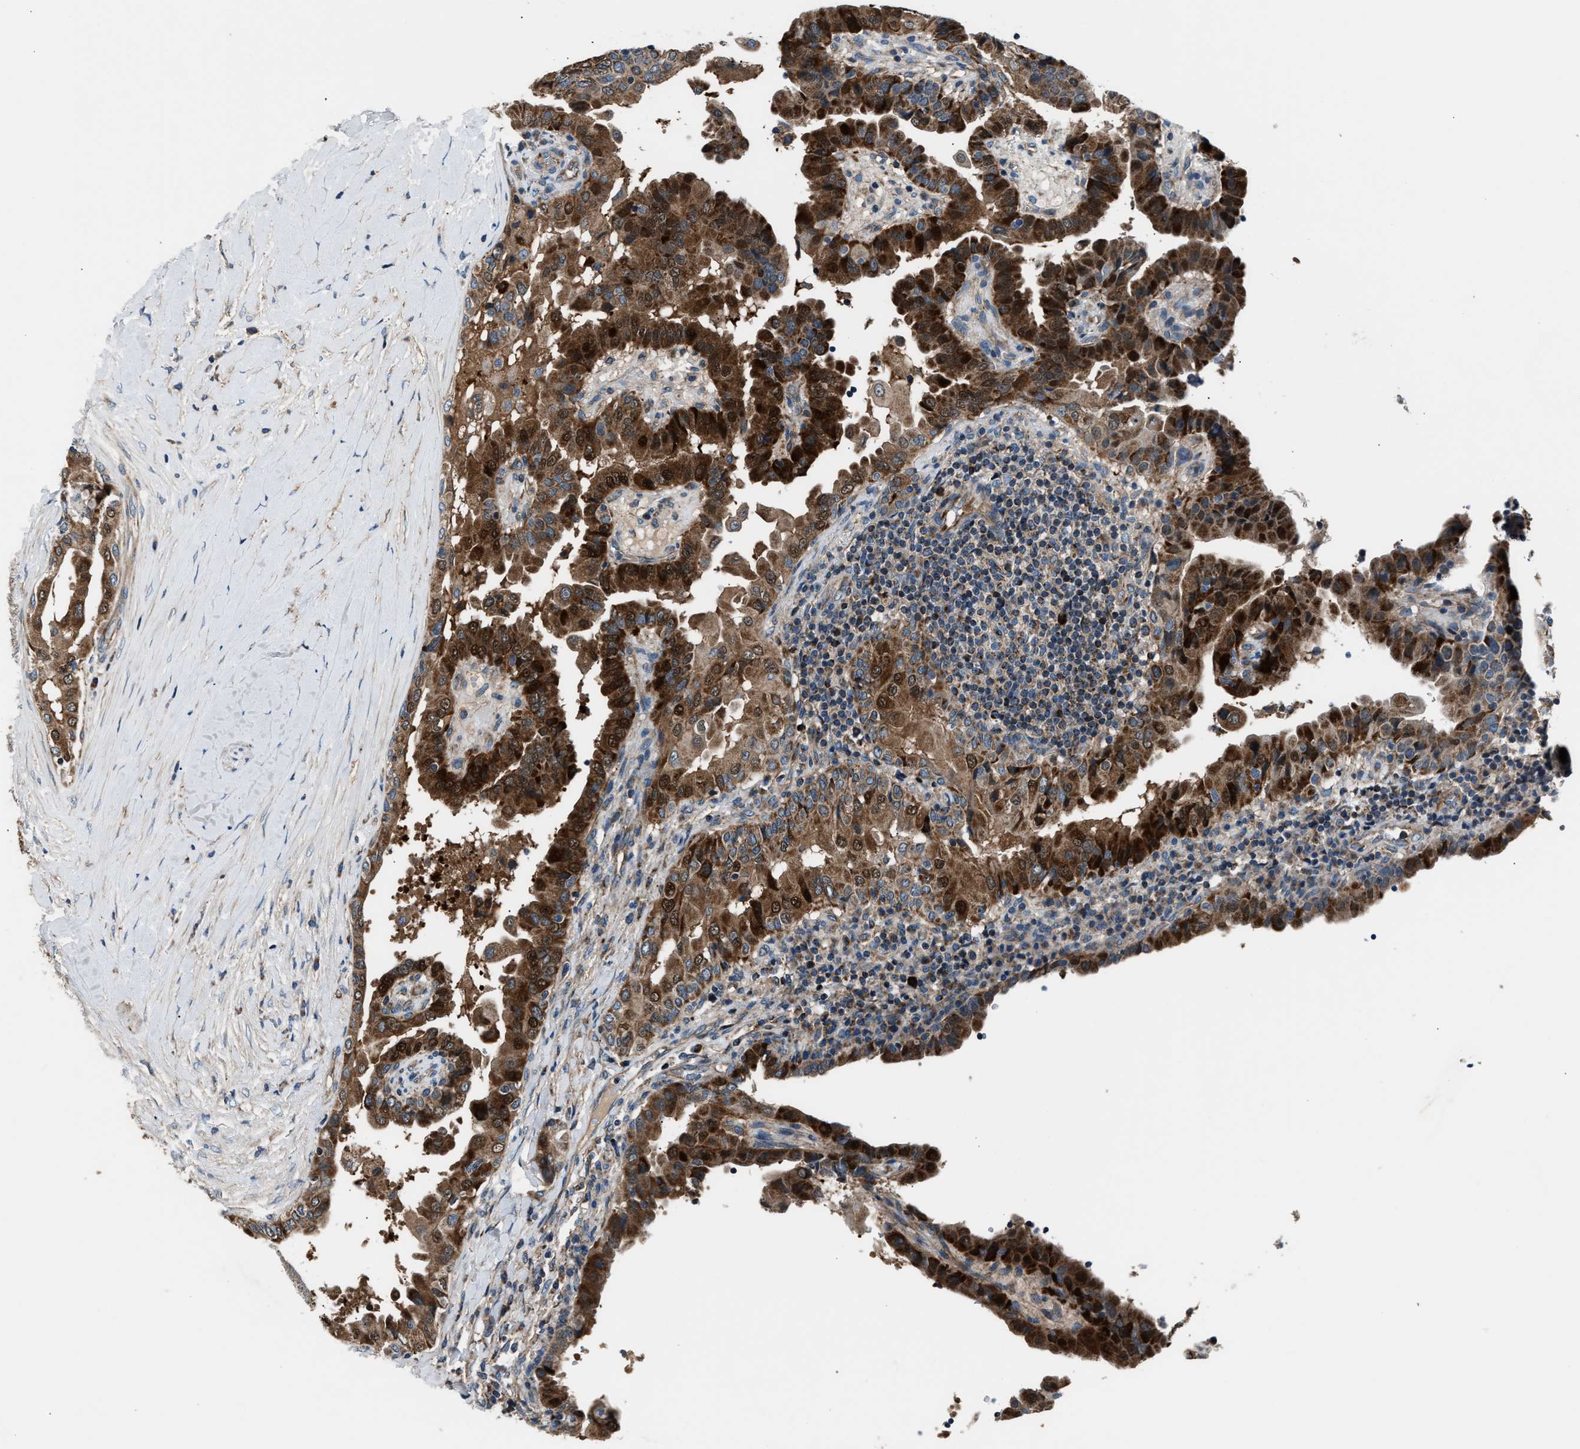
{"staining": {"intensity": "strong", "quantity": ">75%", "location": "cytoplasmic/membranous"}, "tissue": "thyroid cancer", "cell_type": "Tumor cells", "image_type": "cancer", "snomed": [{"axis": "morphology", "description": "Papillary adenocarcinoma, NOS"}, {"axis": "topography", "description": "Thyroid gland"}], "caption": "Papillary adenocarcinoma (thyroid) stained with a brown dye exhibits strong cytoplasmic/membranous positive staining in about >75% of tumor cells.", "gene": "GGCT", "patient": {"sex": "male", "age": 33}}